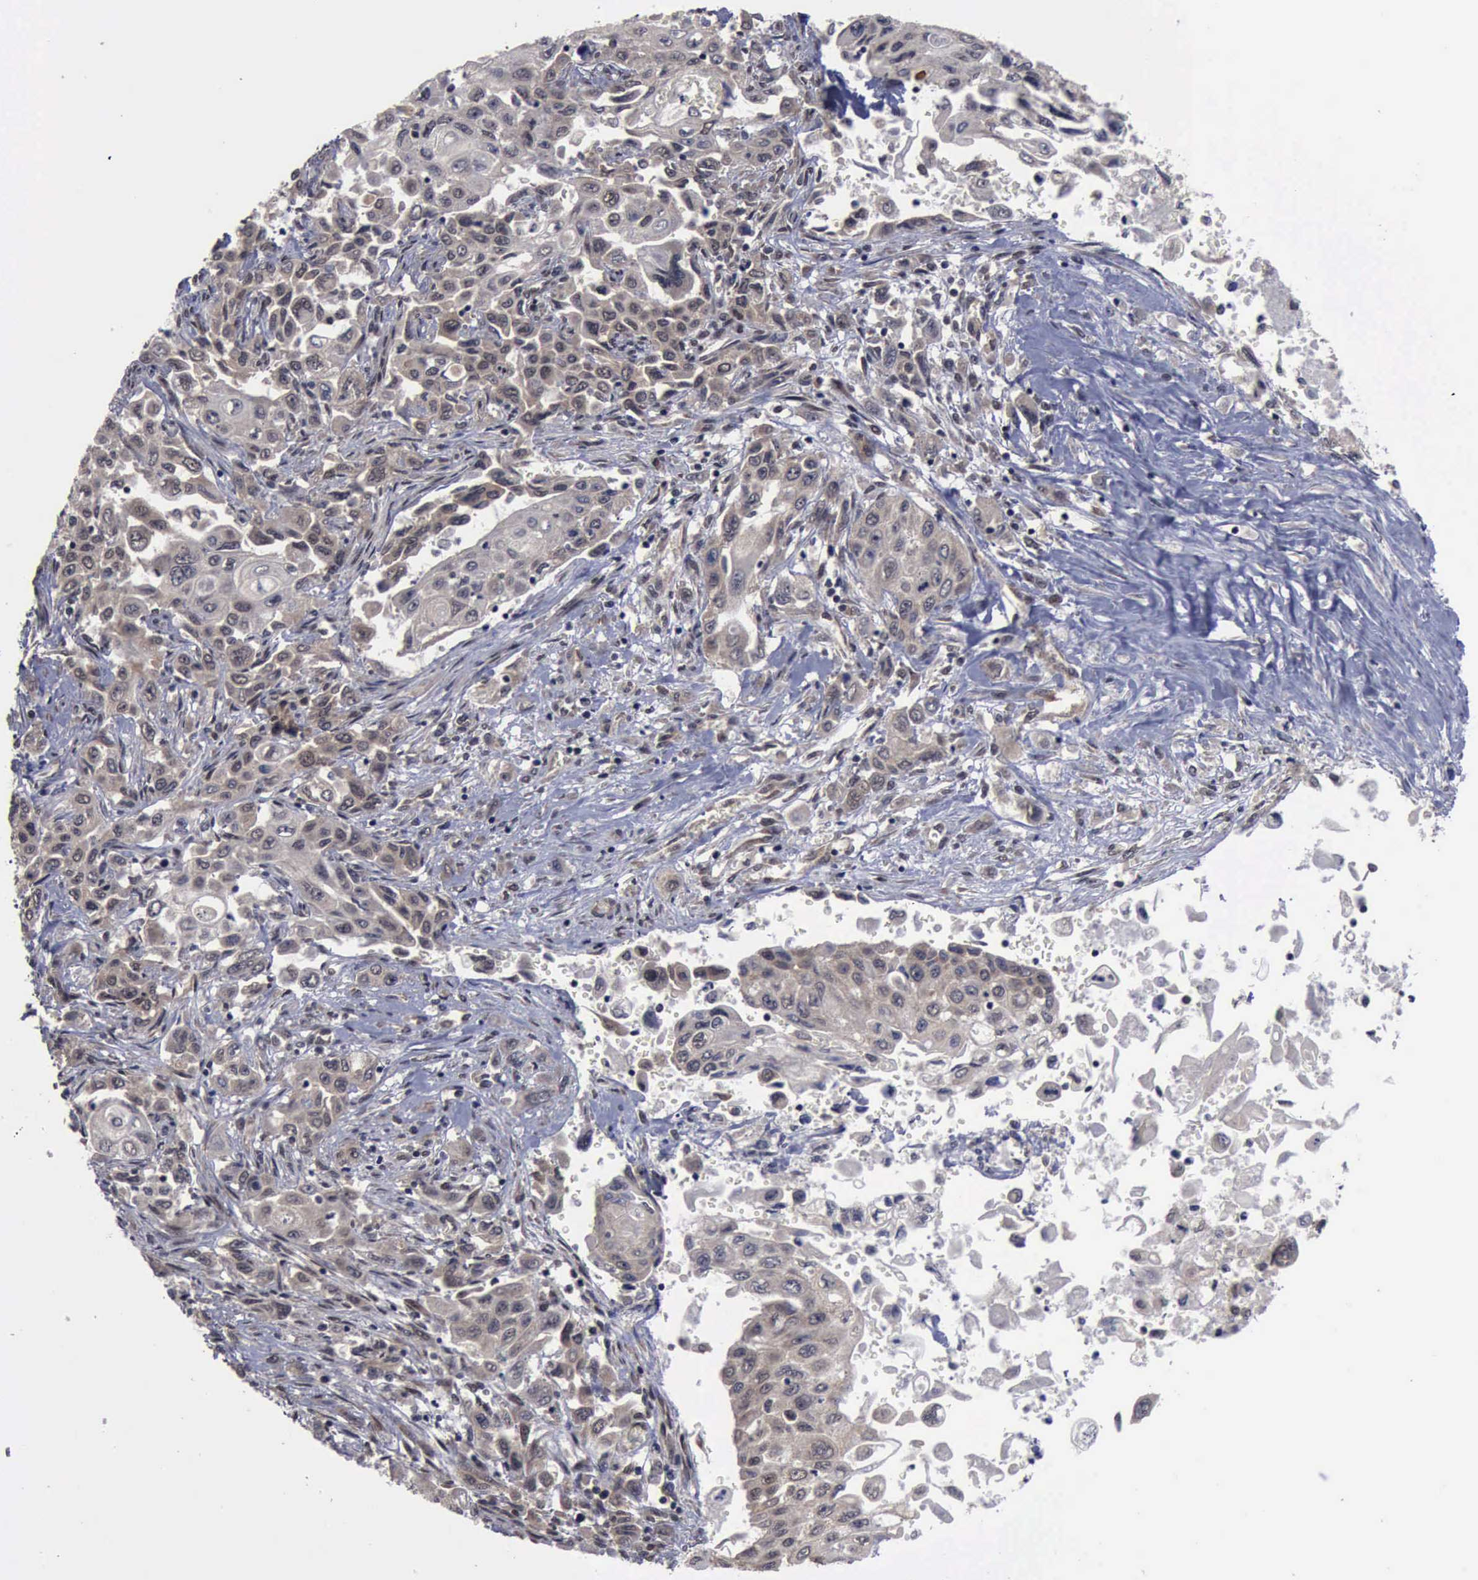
{"staining": {"intensity": "weak", "quantity": "25%-75%", "location": "cytoplasmic/membranous,nuclear"}, "tissue": "pancreatic cancer", "cell_type": "Tumor cells", "image_type": "cancer", "snomed": [{"axis": "morphology", "description": "Adenocarcinoma, NOS"}, {"axis": "topography", "description": "Pancreas"}], "caption": "Pancreatic cancer tissue reveals weak cytoplasmic/membranous and nuclear staining in about 25%-75% of tumor cells, visualized by immunohistochemistry. (Brightfield microscopy of DAB IHC at high magnification).", "gene": "RTCB", "patient": {"sex": "male", "age": 70}}